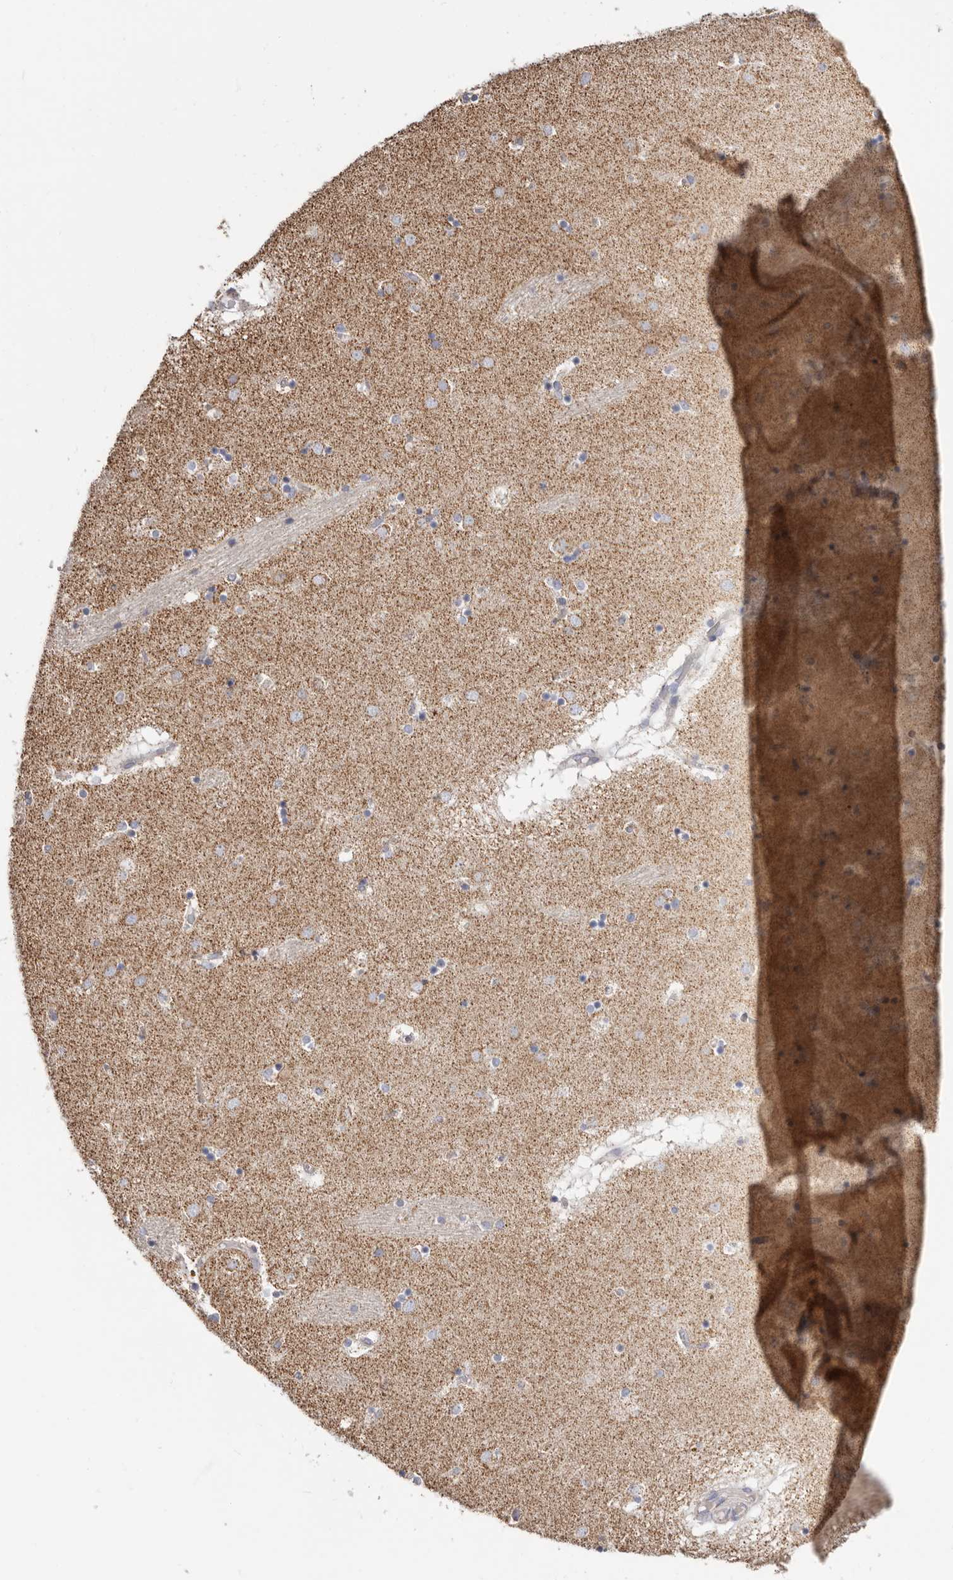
{"staining": {"intensity": "negative", "quantity": "none", "location": "none"}, "tissue": "caudate", "cell_type": "Glial cells", "image_type": "normal", "snomed": [{"axis": "morphology", "description": "Normal tissue, NOS"}, {"axis": "topography", "description": "Lateral ventricle wall"}], "caption": "Immunohistochemistry (IHC) micrograph of unremarkable human caudate stained for a protein (brown), which reveals no positivity in glial cells. (Immunohistochemistry (IHC), brightfield microscopy, high magnification).", "gene": "RSPO2", "patient": {"sex": "male", "age": 70}}